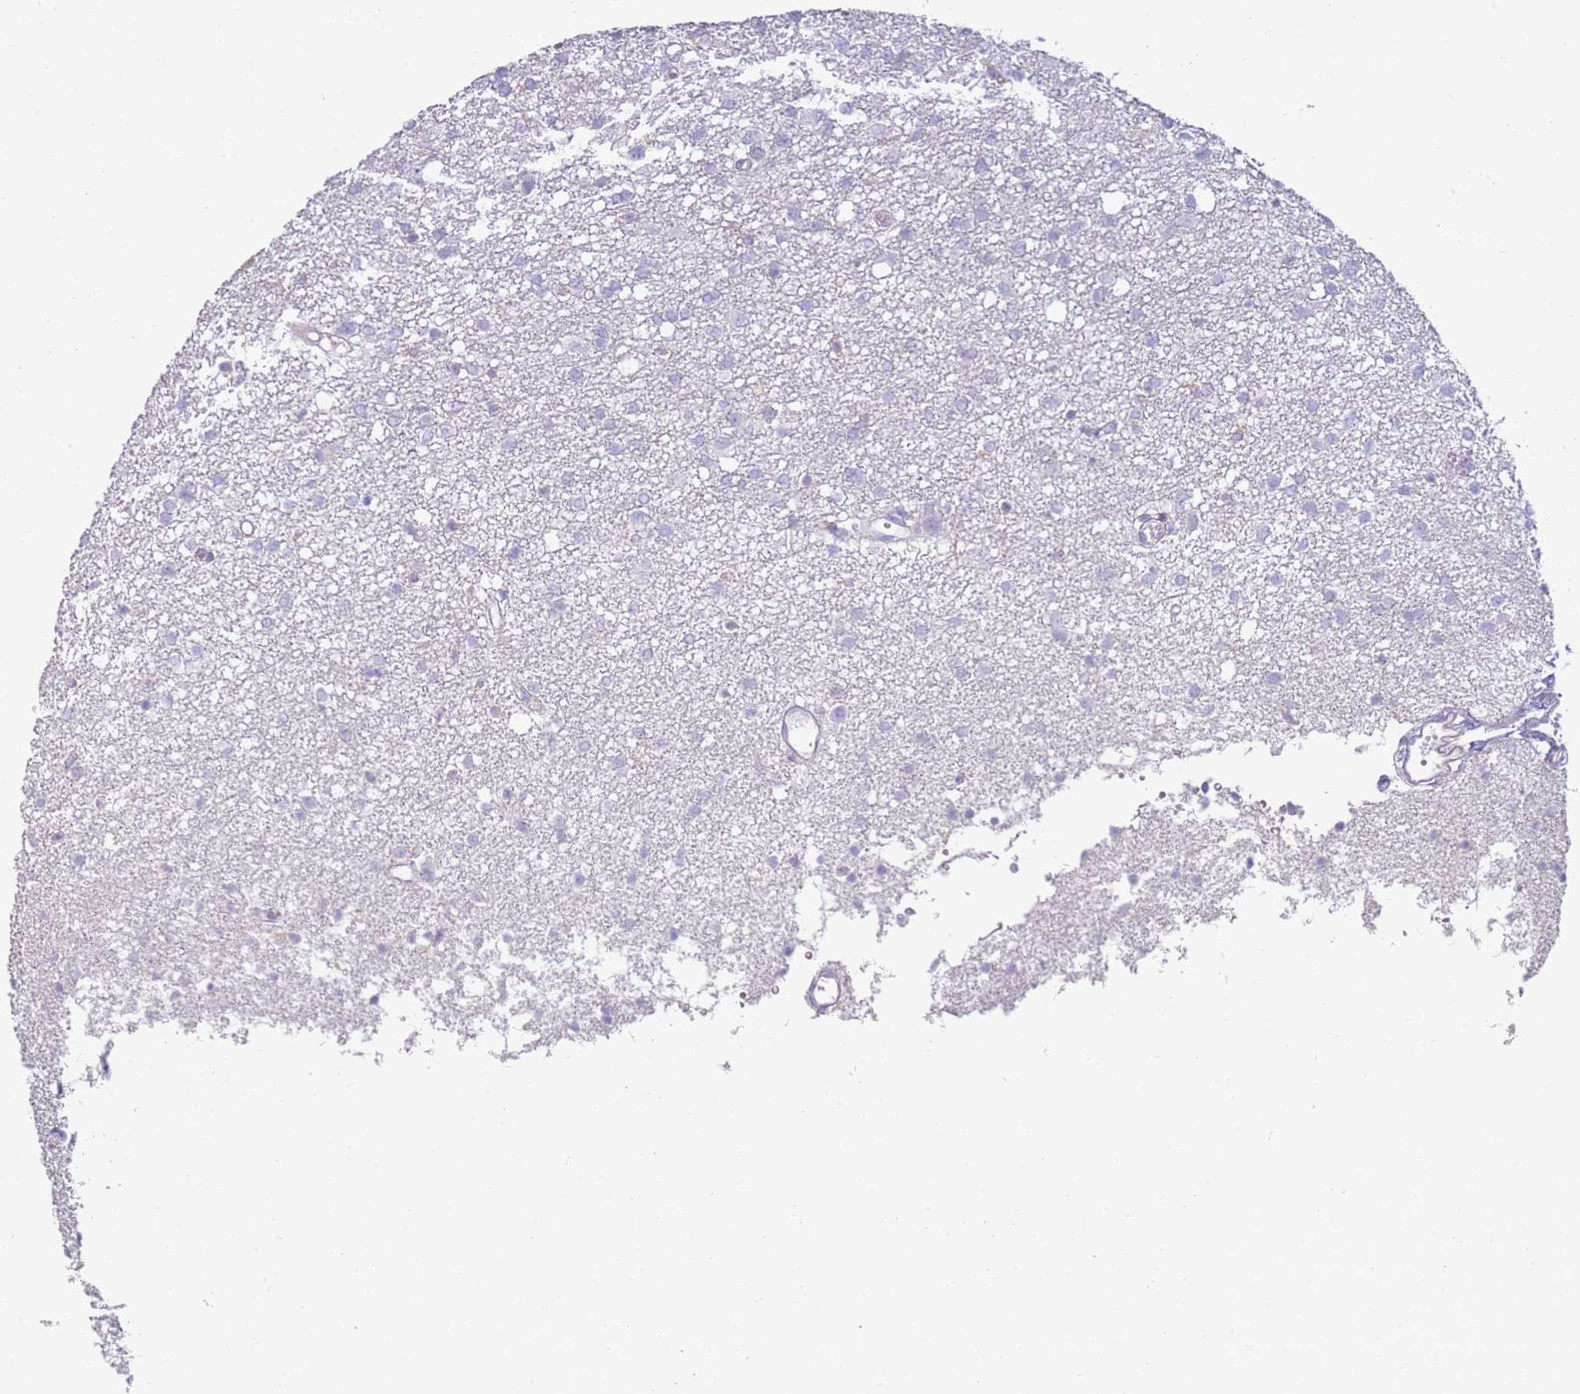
{"staining": {"intensity": "negative", "quantity": "none", "location": "none"}, "tissue": "glioma", "cell_type": "Tumor cells", "image_type": "cancer", "snomed": [{"axis": "morphology", "description": "Glioma, malignant, High grade"}, {"axis": "topography", "description": "Brain"}], "caption": "High-grade glioma (malignant) stained for a protein using immunohistochemistry (IHC) exhibits no expression tumor cells.", "gene": "FPR1", "patient": {"sex": "female", "age": 59}}